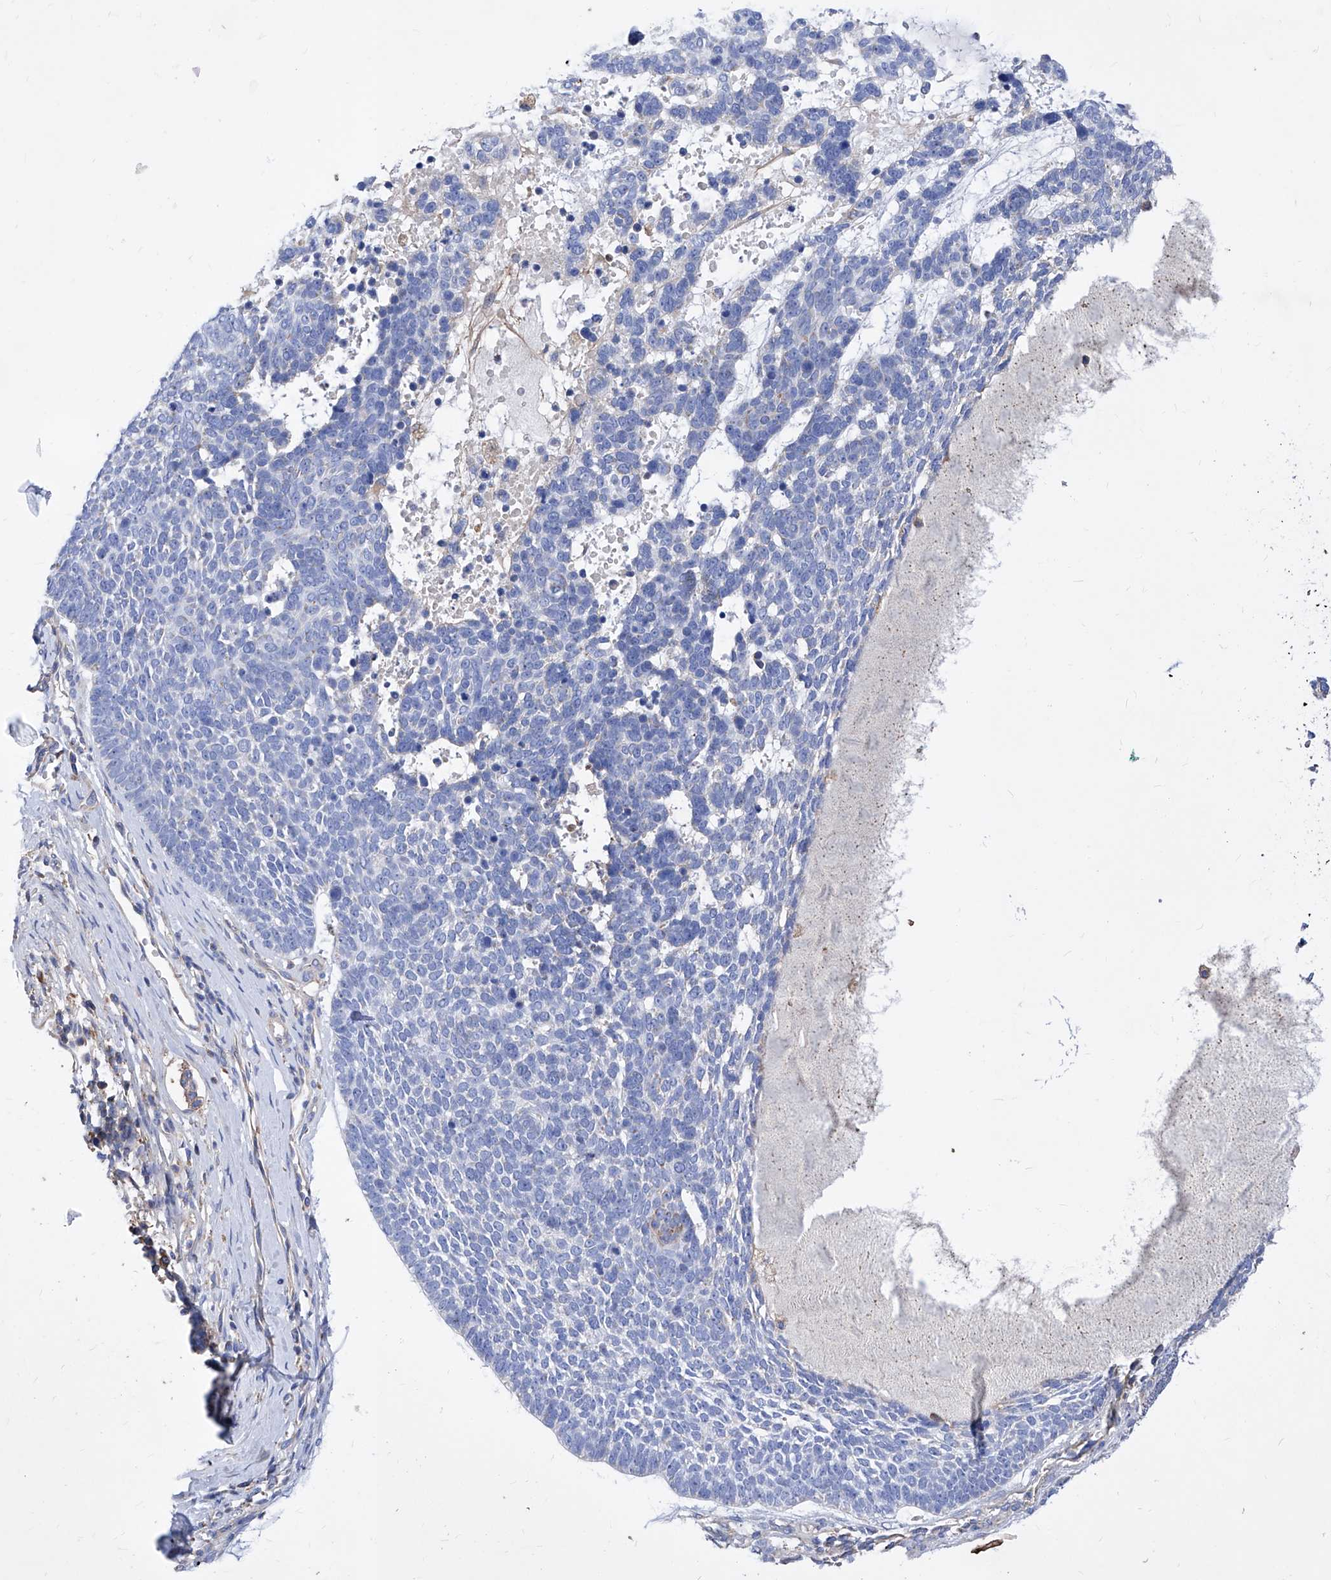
{"staining": {"intensity": "negative", "quantity": "none", "location": "none"}, "tissue": "skin cancer", "cell_type": "Tumor cells", "image_type": "cancer", "snomed": [{"axis": "morphology", "description": "Basal cell carcinoma"}, {"axis": "topography", "description": "Skin"}], "caption": "Immunohistochemistry of human basal cell carcinoma (skin) demonstrates no staining in tumor cells. (DAB (3,3'-diaminobenzidine) IHC, high magnification).", "gene": "HRNR", "patient": {"sex": "female", "age": 81}}